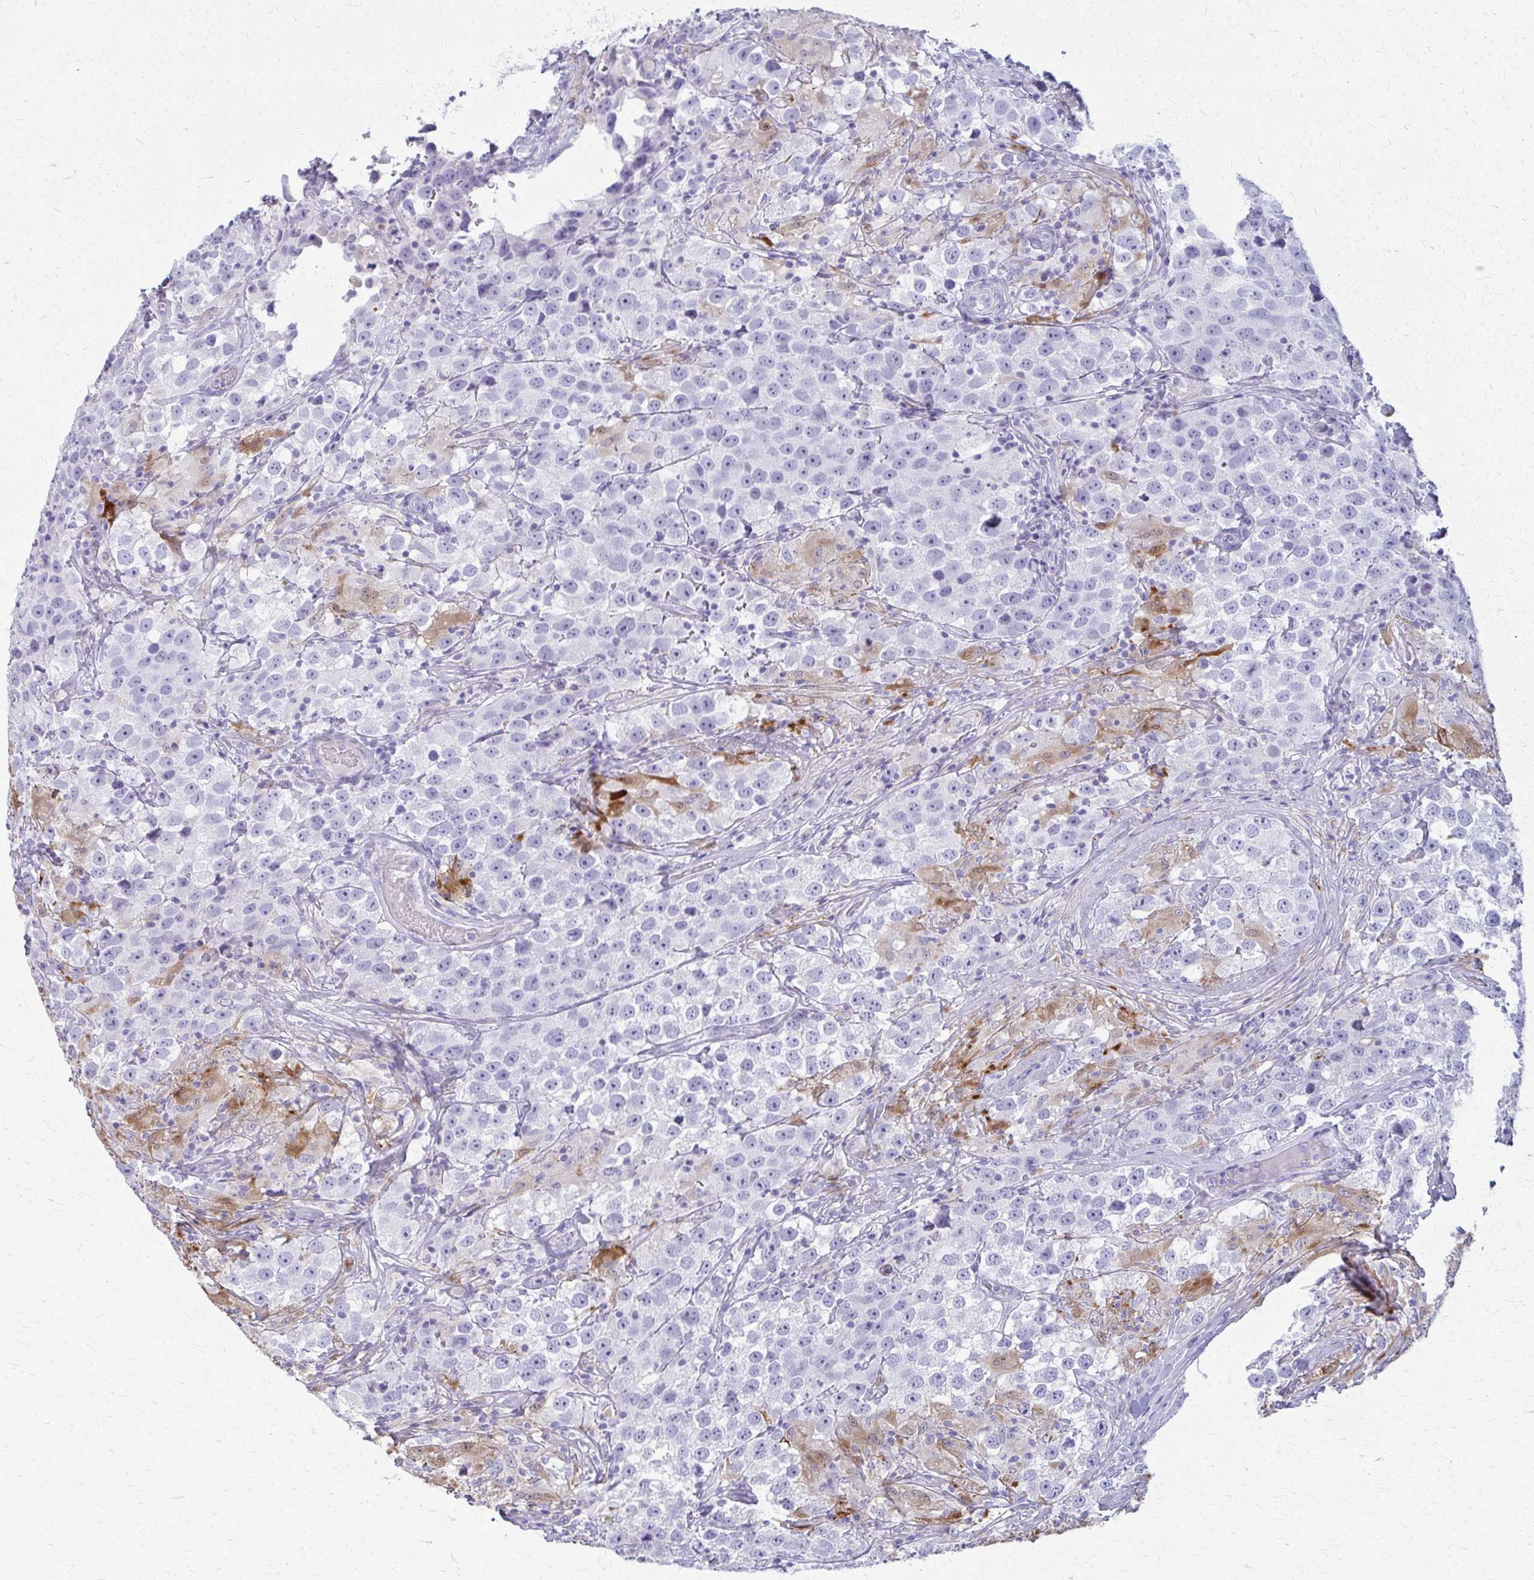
{"staining": {"intensity": "negative", "quantity": "none", "location": "none"}, "tissue": "testis cancer", "cell_type": "Tumor cells", "image_type": "cancer", "snomed": [{"axis": "morphology", "description": "Seminoma, NOS"}, {"axis": "topography", "description": "Testis"}], "caption": "High magnification brightfield microscopy of testis seminoma stained with DAB (3,3'-diaminobenzidine) (brown) and counterstained with hematoxylin (blue): tumor cells show no significant staining. (IHC, brightfield microscopy, high magnification).", "gene": "OR4M1", "patient": {"sex": "male", "age": 46}}